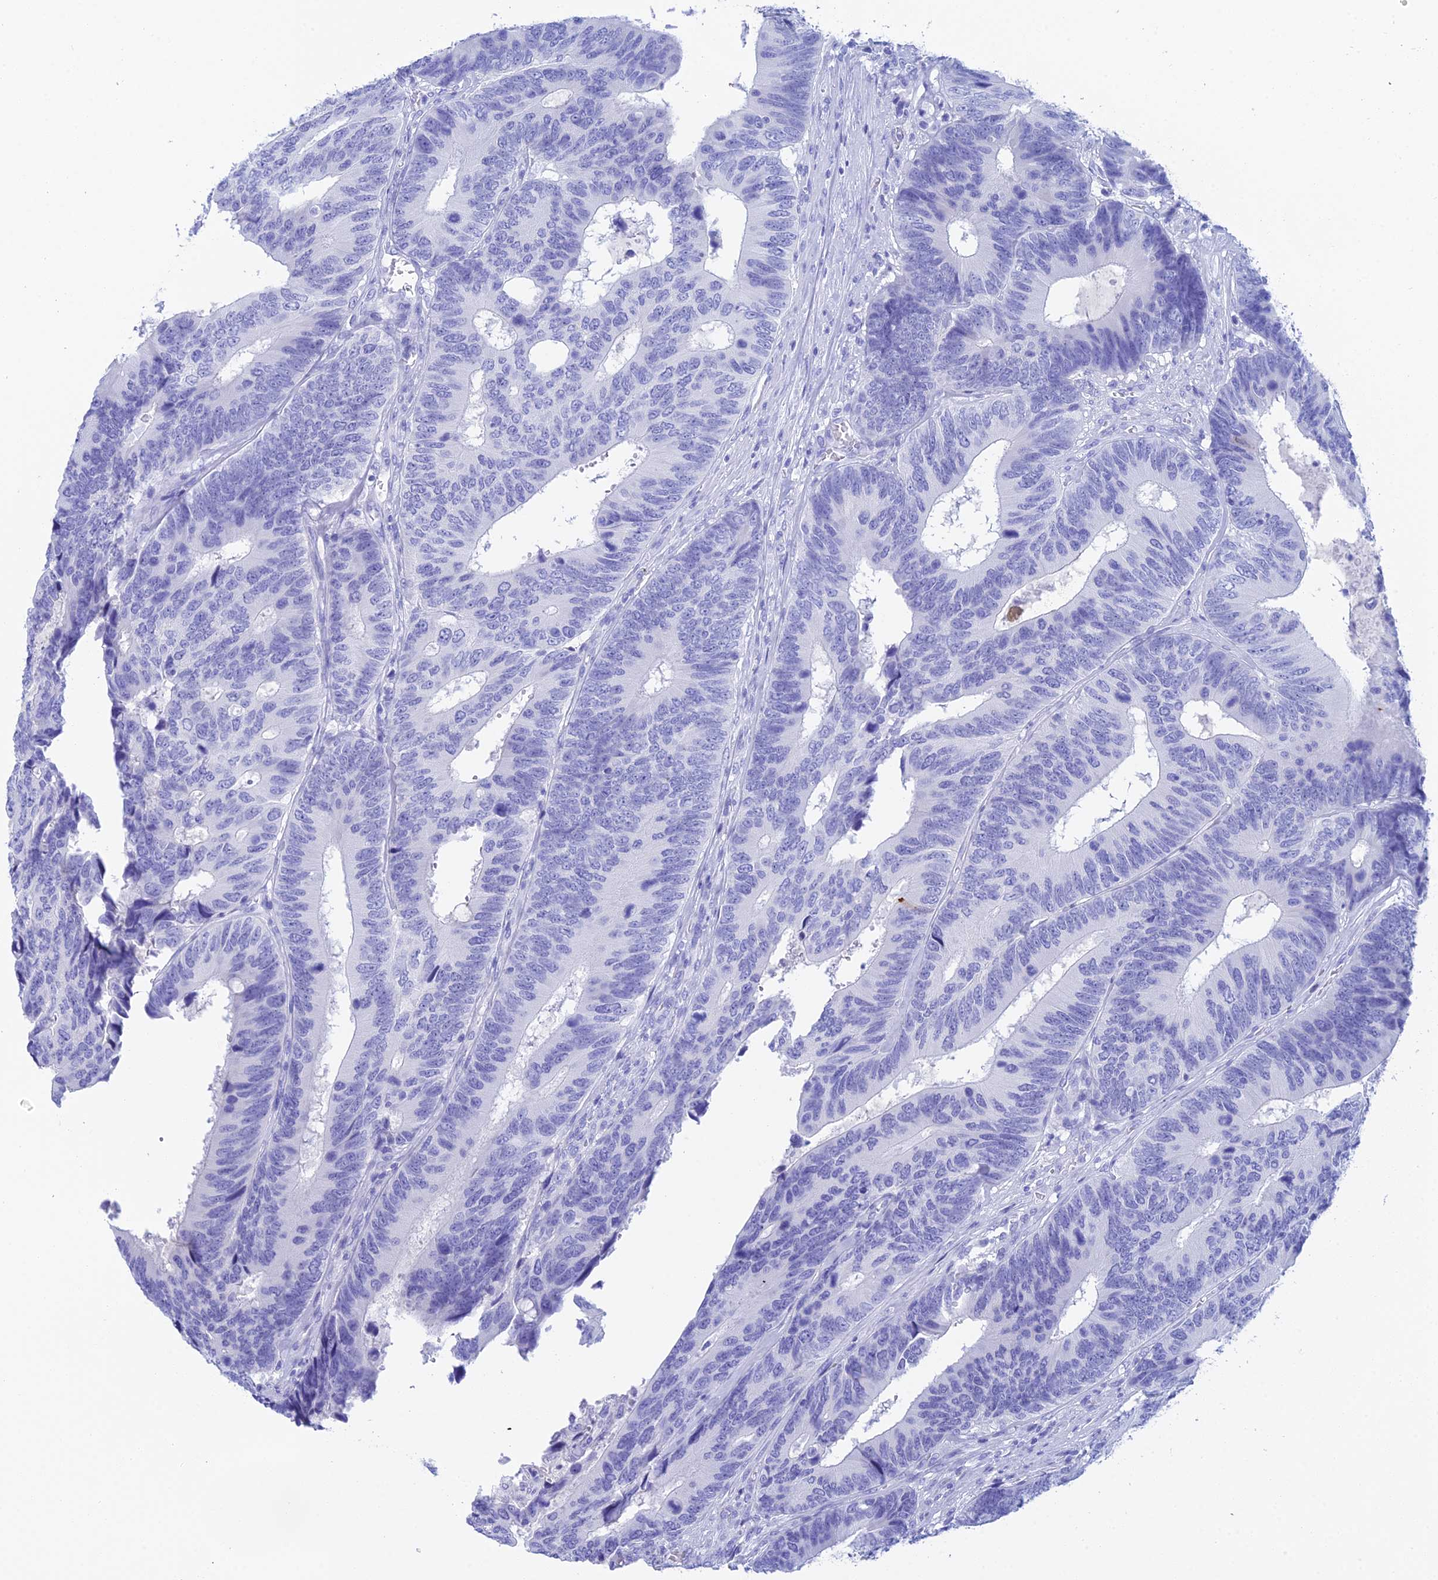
{"staining": {"intensity": "negative", "quantity": "none", "location": "none"}, "tissue": "colorectal cancer", "cell_type": "Tumor cells", "image_type": "cancer", "snomed": [{"axis": "morphology", "description": "Adenocarcinoma, NOS"}, {"axis": "topography", "description": "Colon"}], "caption": "Tumor cells show no significant protein expression in adenocarcinoma (colorectal).", "gene": "REG1A", "patient": {"sex": "male", "age": 87}}